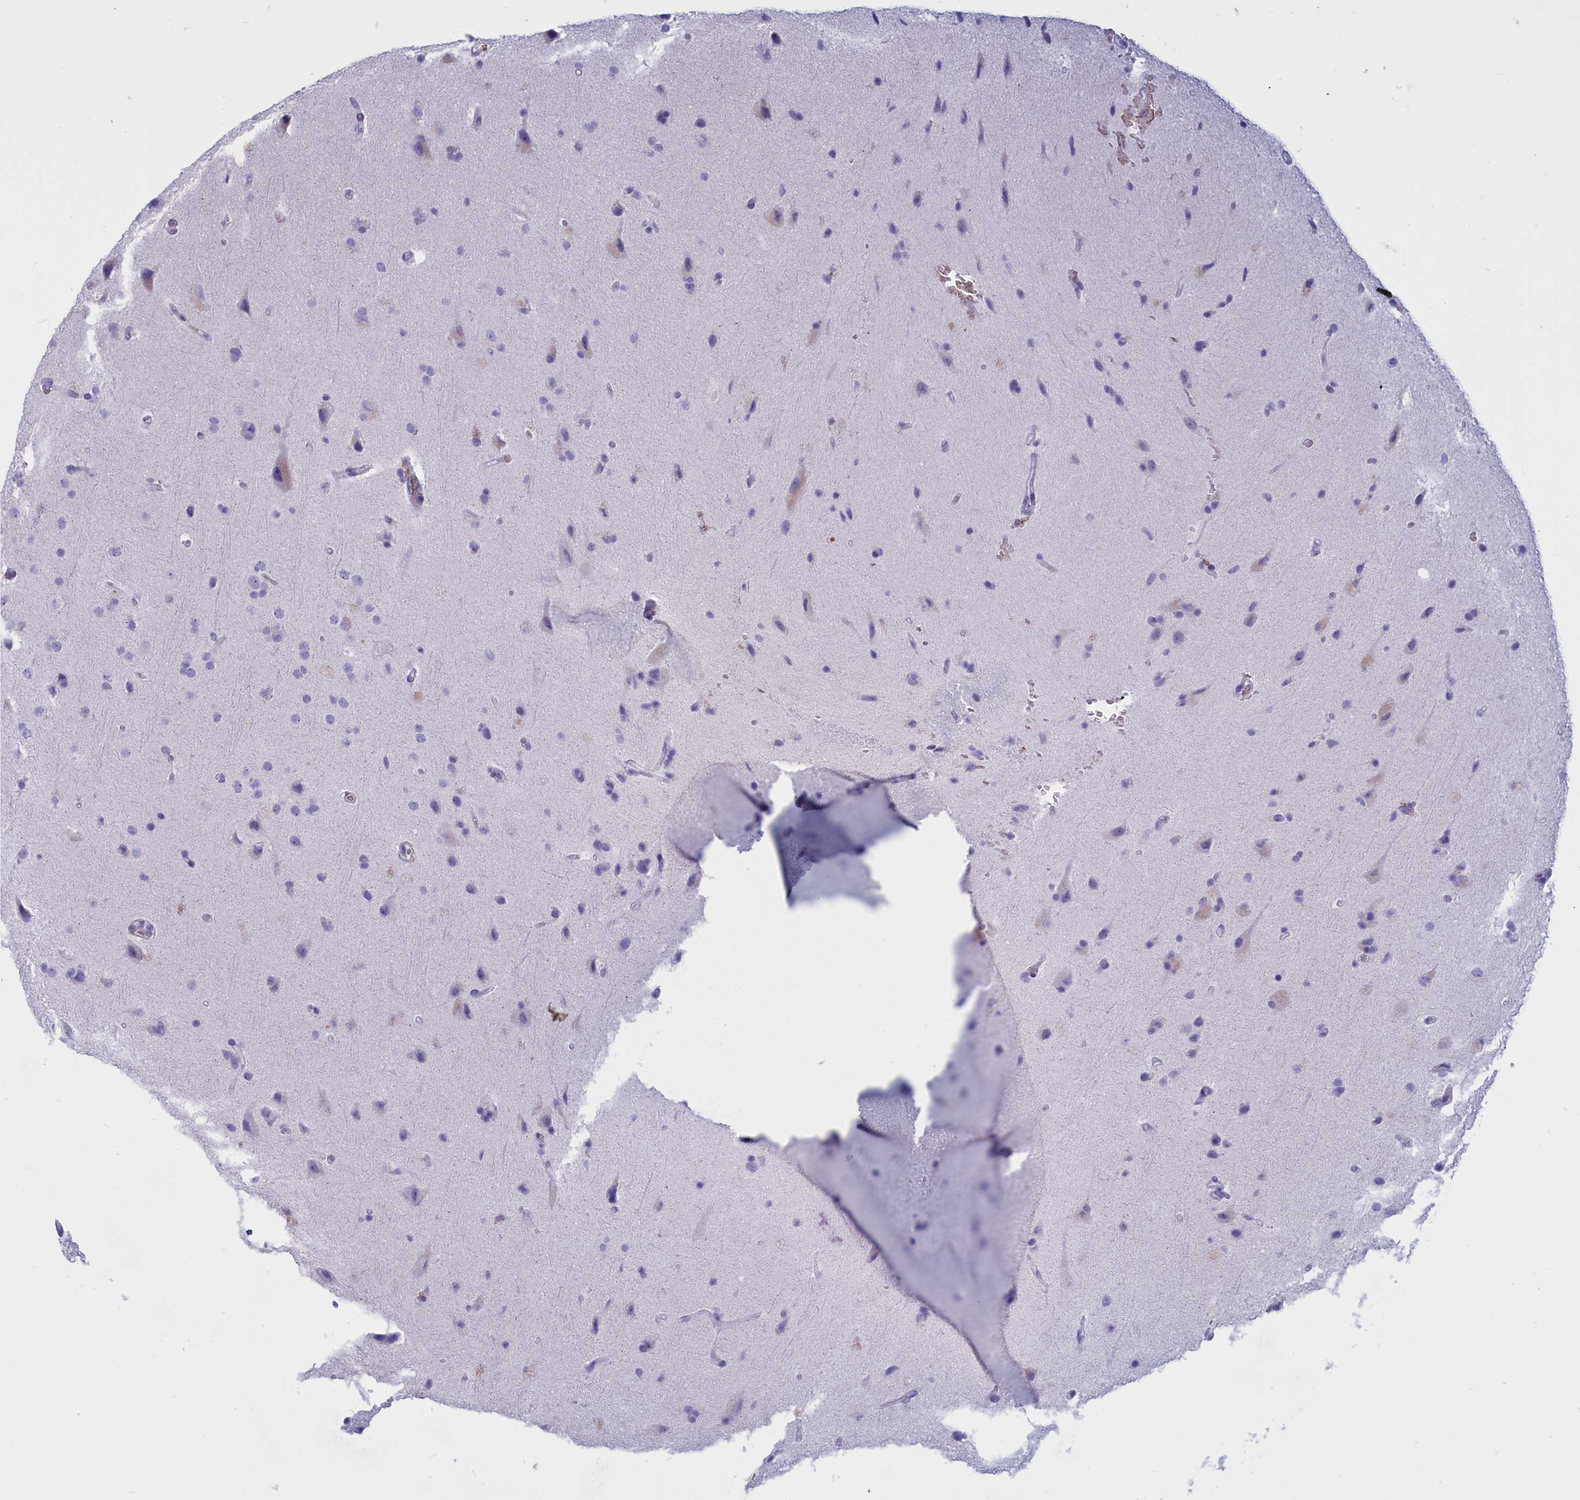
{"staining": {"intensity": "negative", "quantity": "none", "location": "none"}, "tissue": "glioma", "cell_type": "Tumor cells", "image_type": "cancer", "snomed": [{"axis": "morphology", "description": "Glioma, malignant, High grade"}, {"axis": "topography", "description": "Brain"}], "caption": "IHC of malignant glioma (high-grade) exhibits no staining in tumor cells.", "gene": "GAPDHS", "patient": {"sex": "male", "age": 72}}